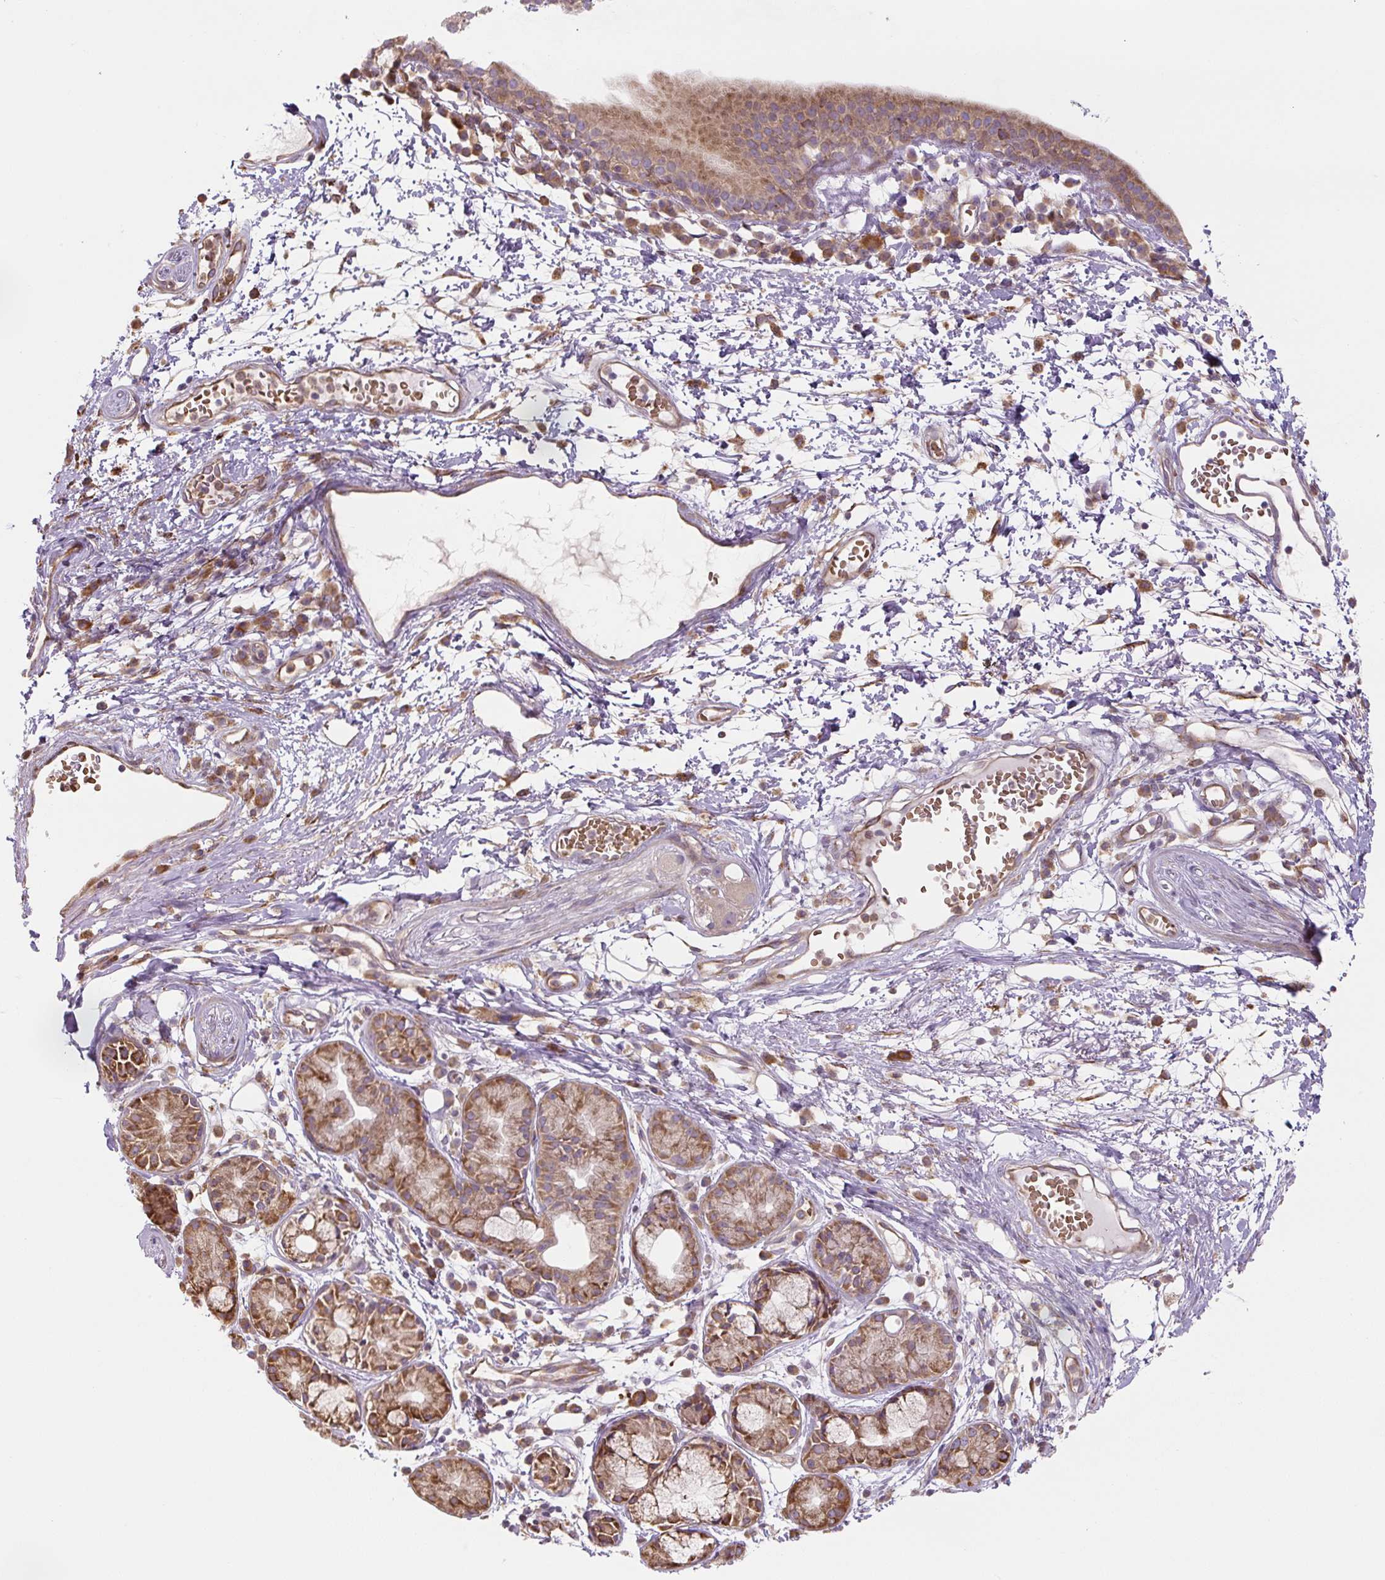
{"staining": {"intensity": "moderate", "quantity": ">75%", "location": "cytoplasmic/membranous"}, "tissue": "nasopharynx", "cell_type": "Respiratory epithelial cells", "image_type": "normal", "snomed": [{"axis": "morphology", "description": "Normal tissue, NOS"}, {"axis": "topography", "description": "Lymph node"}, {"axis": "topography", "description": "Cartilage tissue"}, {"axis": "topography", "description": "Nasopharynx"}], "caption": "High-power microscopy captured an IHC histopathology image of unremarkable nasopharynx, revealing moderate cytoplasmic/membranous positivity in approximately >75% of respiratory epithelial cells.", "gene": "RASA1", "patient": {"sex": "male", "age": 63}}